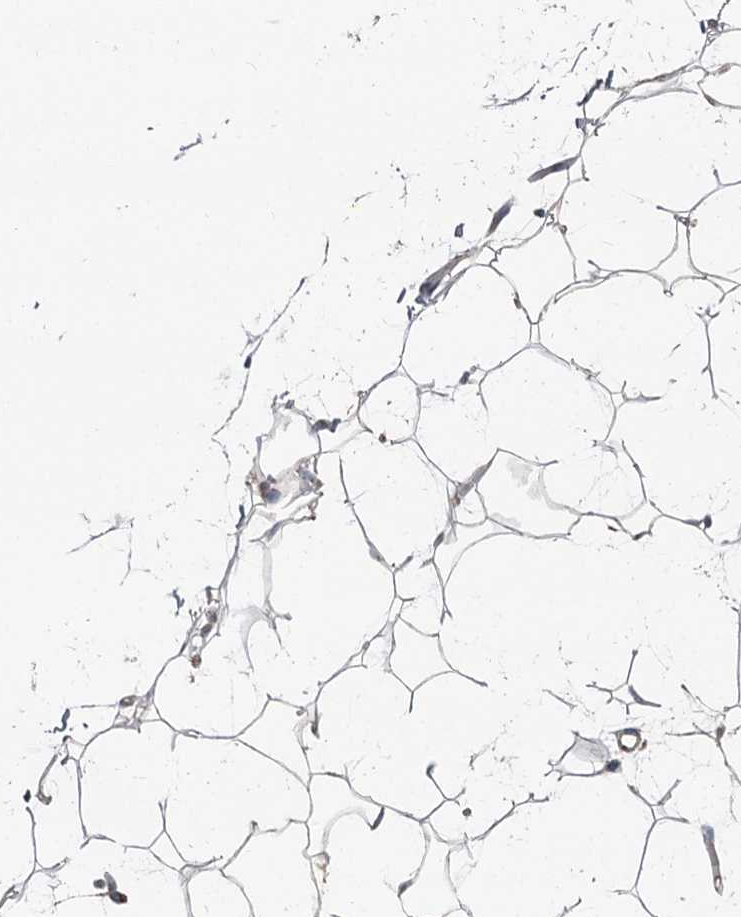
{"staining": {"intensity": "negative", "quantity": "none", "location": "none"}, "tissue": "adipose tissue", "cell_type": "Adipocytes", "image_type": "normal", "snomed": [{"axis": "morphology", "description": "Normal tissue, NOS"}, {"axis": "topography", "description": "Breast"}], "caption": "The immunohistochemistry (IHC) image has no significant staining in adipocytes of adipose tissue. The staining was performed using DAB (3,3'-diaminobenzidine) to visualize the protein expression in brown, while the nuclei were stained in blue with hematoxylin (Magnification: 20x).", "gene": "CDC123", "patient": {"sex": "female", "age": 26}}